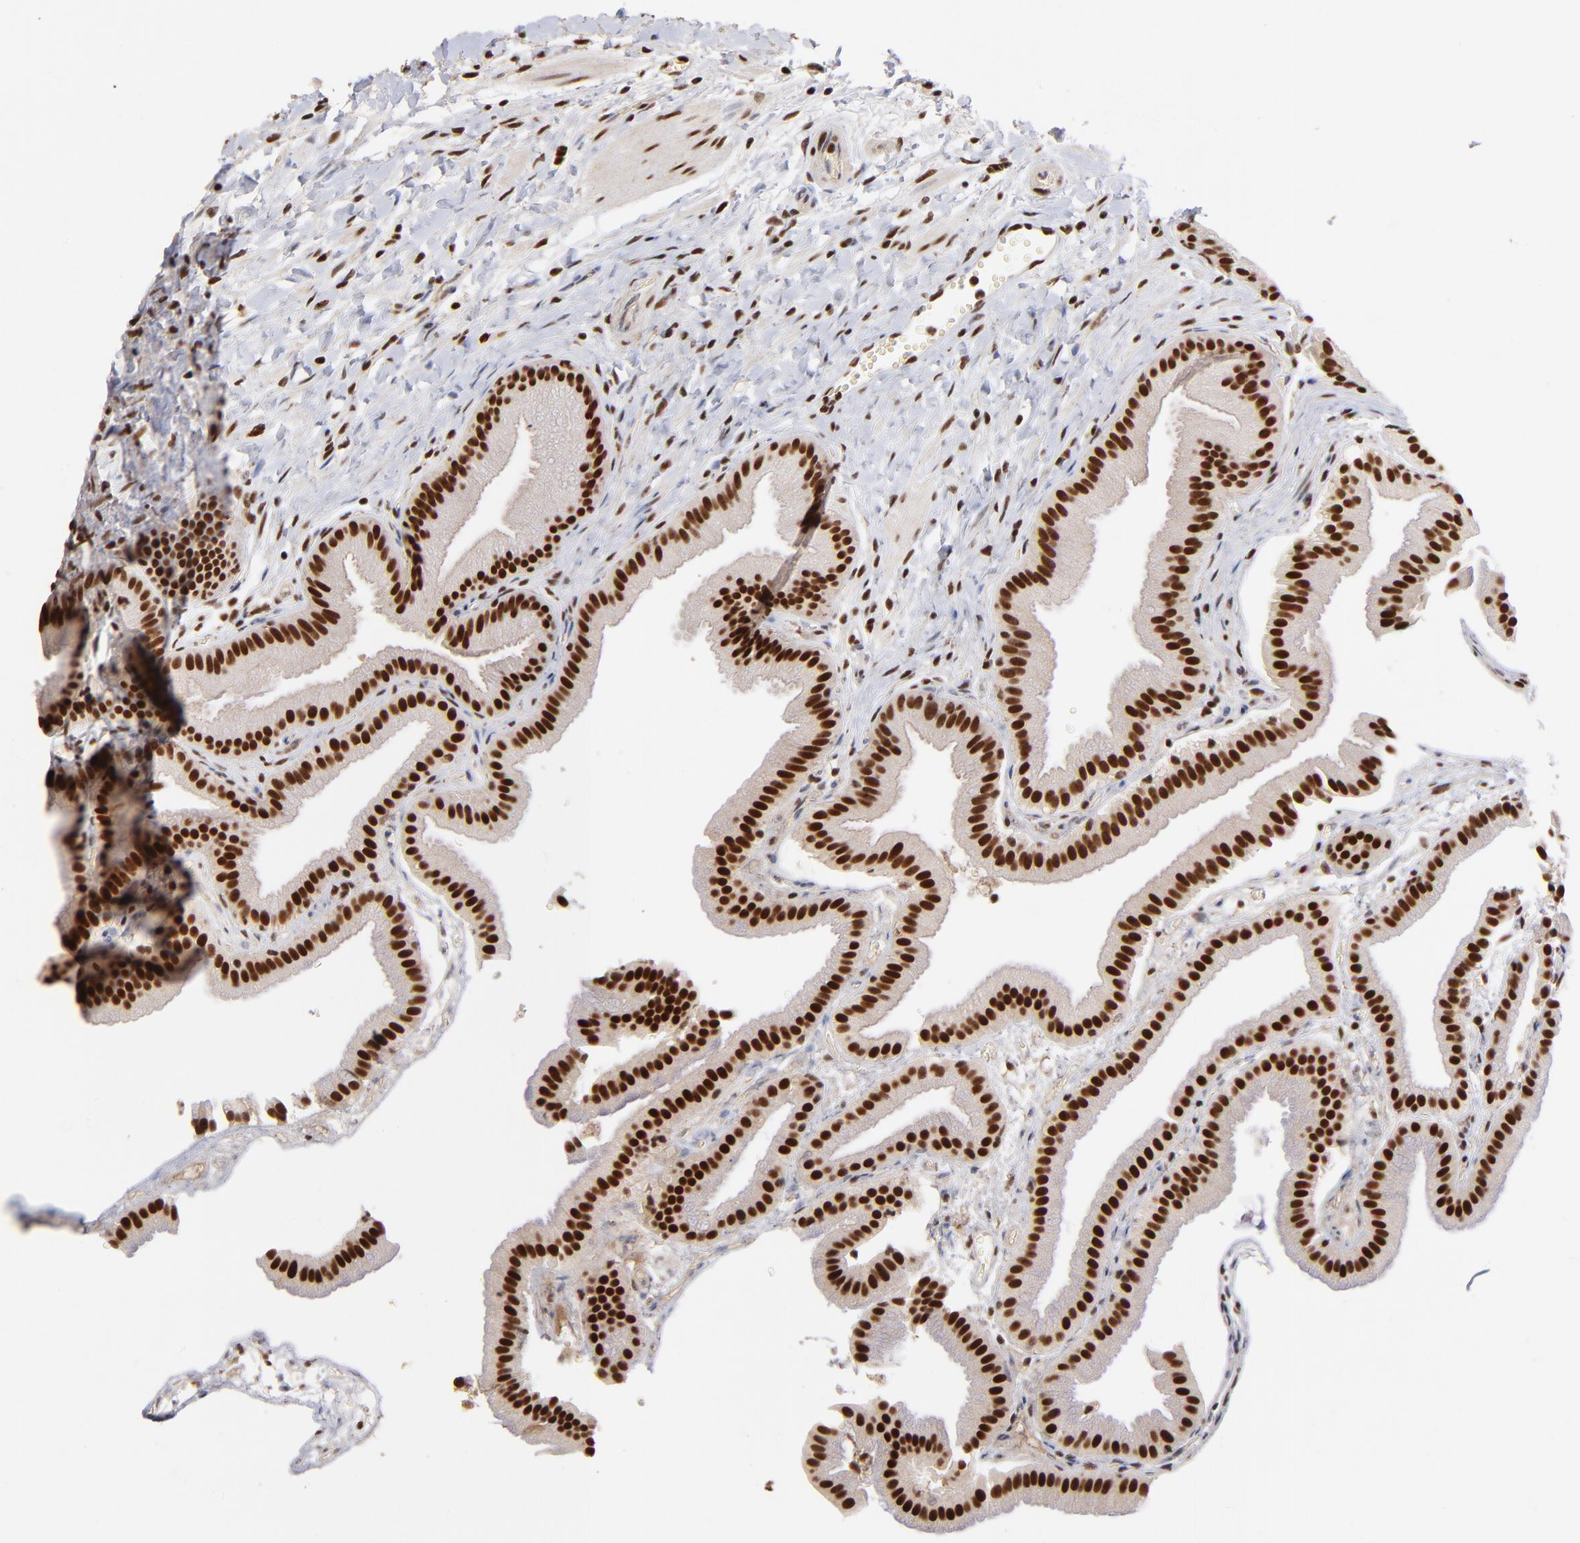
{"staining": {"intensity": "strong", "quantity": ">75%", "location": "nuclear"}, "tissue": "gallbladder", "cell_type": "Glandular cells", "image_type": "normal", "snomed": [{"axis": "morphology", "description": "Normal tissue, NOS"}, {"axis": "topography", "description": "Gallbladder"}], "caption": "Protein staining of benign gallbladder displays strong nuclear staining in approximately >75% of glandular cells.", "gene": "ZNF146", "patient": {"sex": "female", "age": 63}}